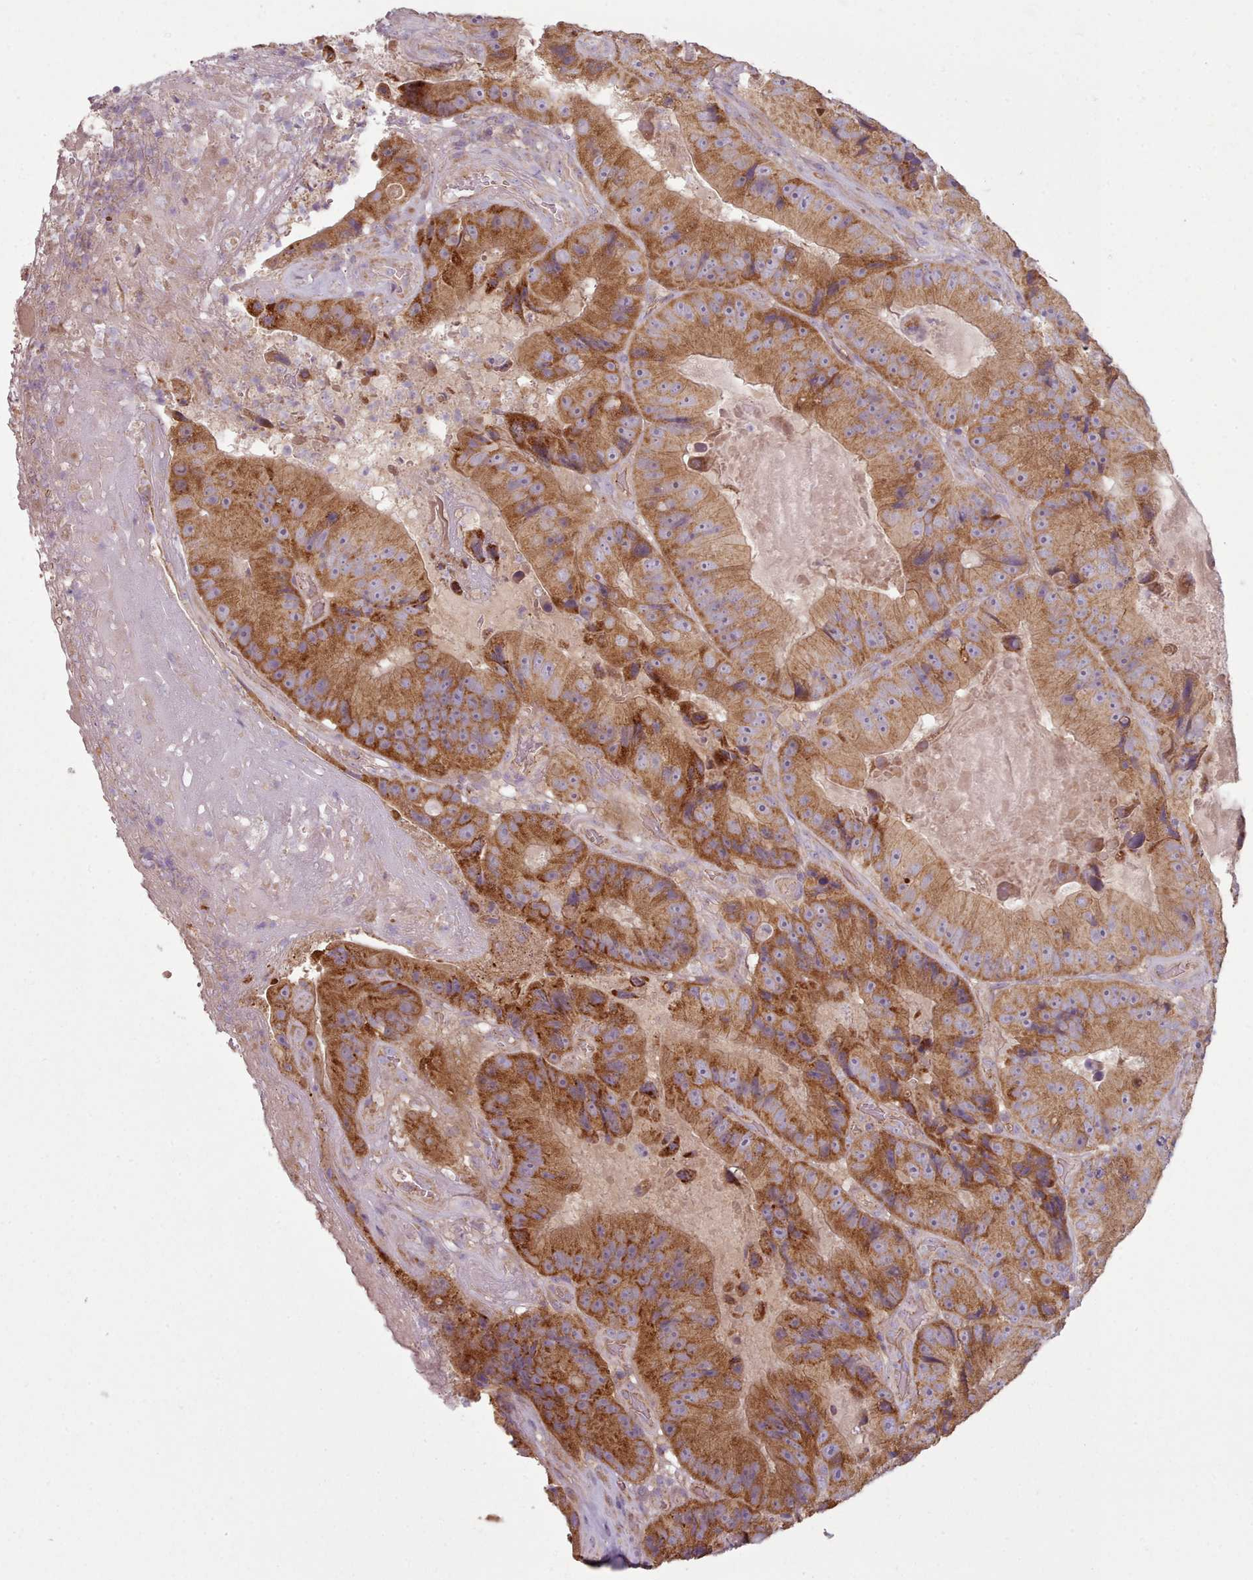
{"staining": {"intensity": "strong", "quantity": ">75%", "location": "cytoplasmic/membranous"}, "tissue": "colorectal cancer", "cell_type": "Tumor cells", "image_type": "cancer", "snomed": [{"axis": "morphology", "description": "Adenocarcinoma, NOS"}, {"axis": "topography", "description": "Colon"}], "caption": "About >75% of tumor cells in adenocarcinoma (colorectal) exhibit strong cytoplasmic/membranous protein positivity as visualized by brown immunohistochemical staining.", "gene": "NT5DC2", "patient": {"sex": "female", "age": 86}}